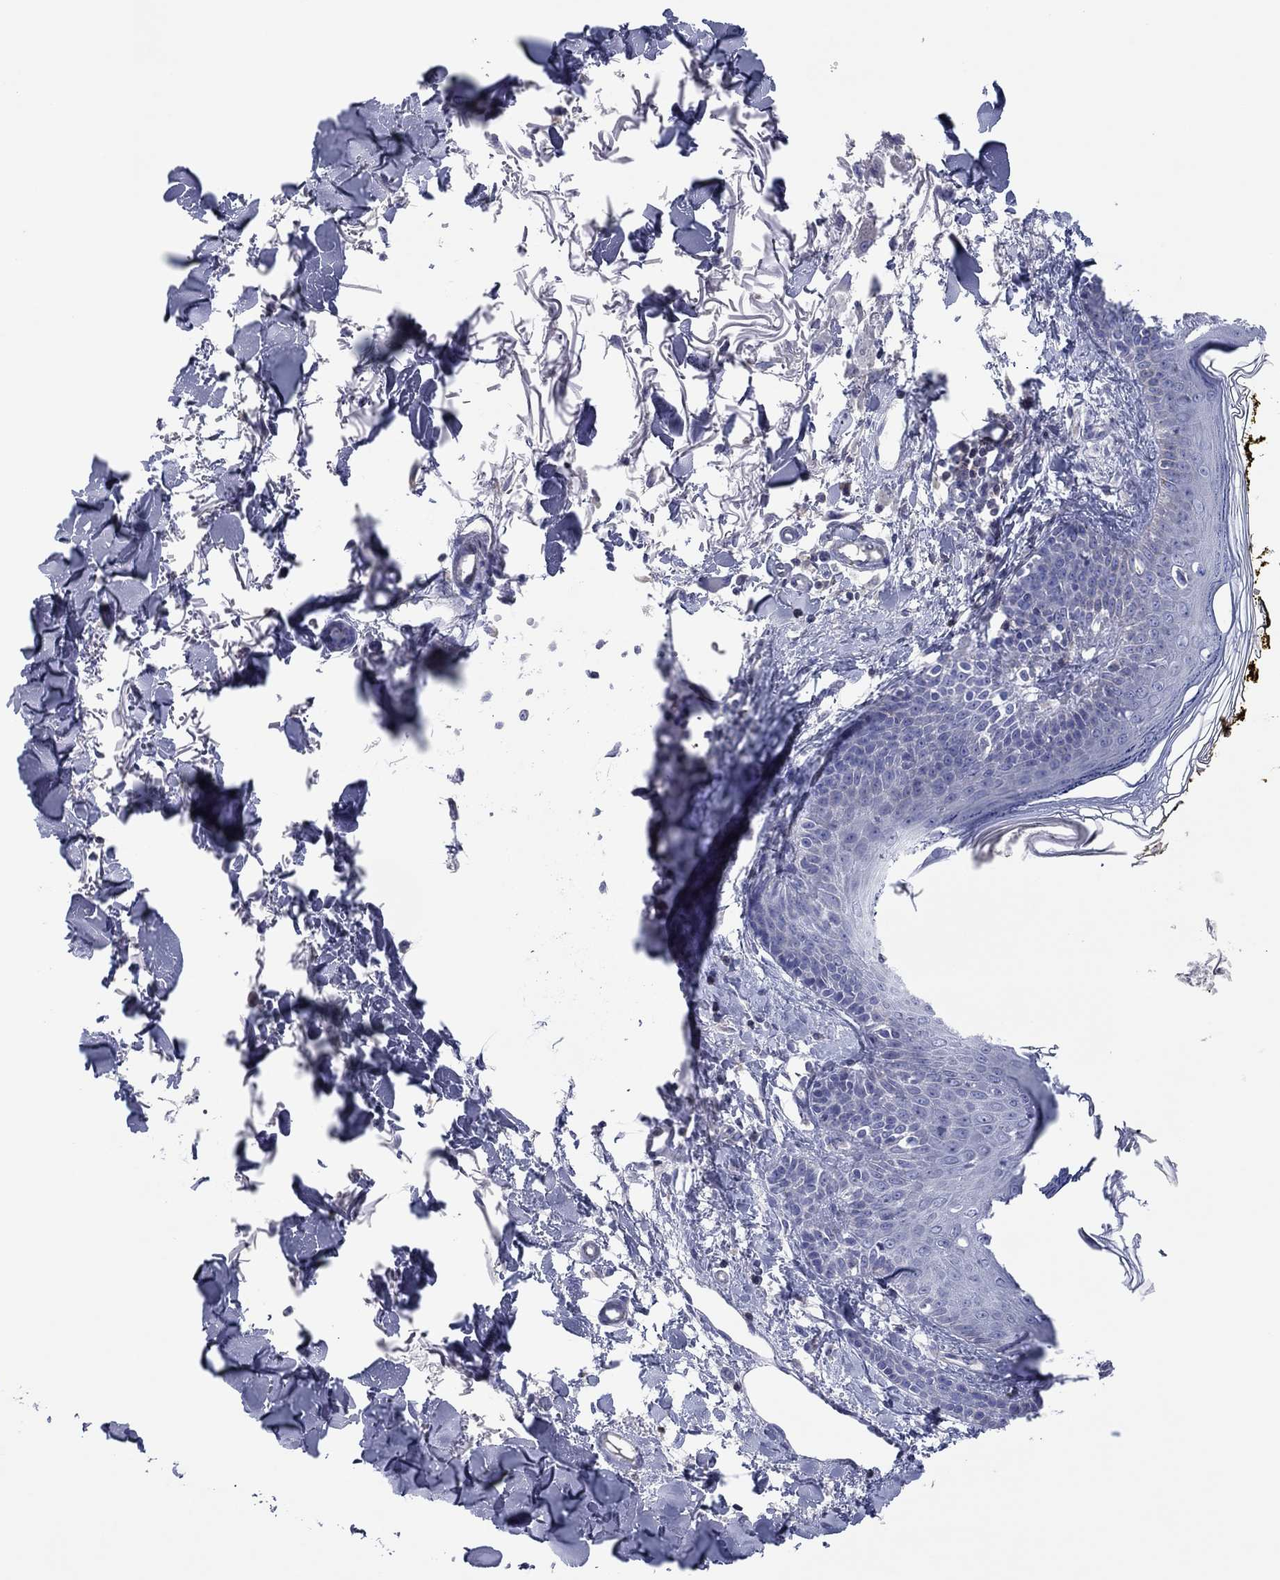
{"staining": {"intensity": "negative", "quantity": "none", "location": "none"}, "tissue": "skin", "cell_type": "Fibroblasts", "image_type": "normal", "snomed": [{"axis": "morphology", "description": "Normal tissue, NOS"}, {"axis": "topography", "description": "Skin"}], "caption": "A high-resolution micrograph shows IHC staining of normal skin, which shows no significant staining in fibroblasts.", "gene": "PVR", "patient": {"sex": "male", "age": 76}}